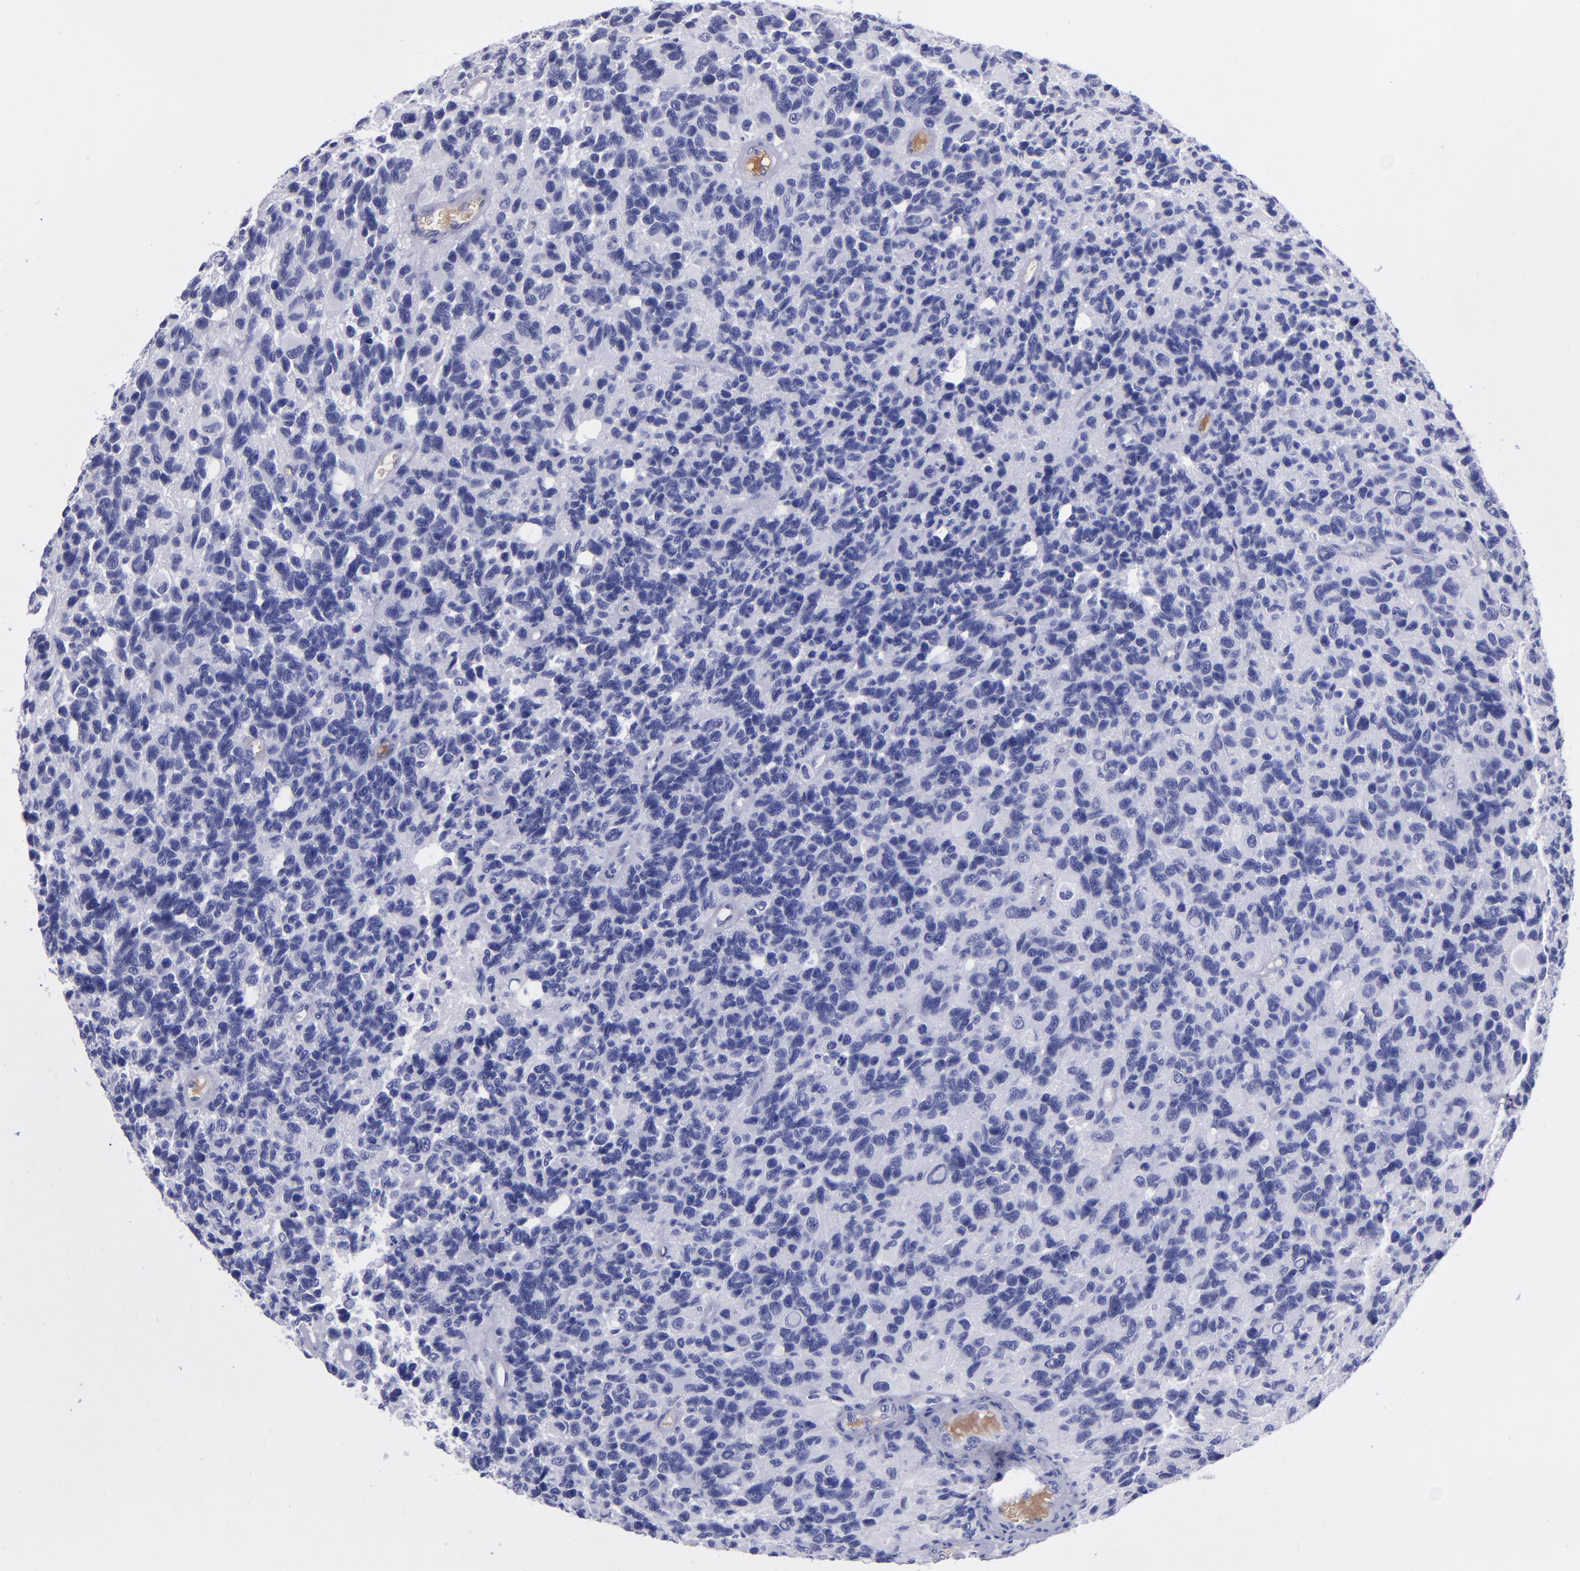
{"staining": {"intensity": "negative", "quantity": "none", "location": "none"}, "tissue": "glioma", "cell_type": "Tumor cells", "image_type": "cancer", "snomed": [{"axis": "morphology", "description": "Glioma, malignant, High grade"}, {"axis": "topography", "description": "Brain"}], "caption": "This is an IHC micrograph of glioma. There is no positivity in tumor cells.", "gene": "CD37", "patient": {"sex": "male", "age": 77}}